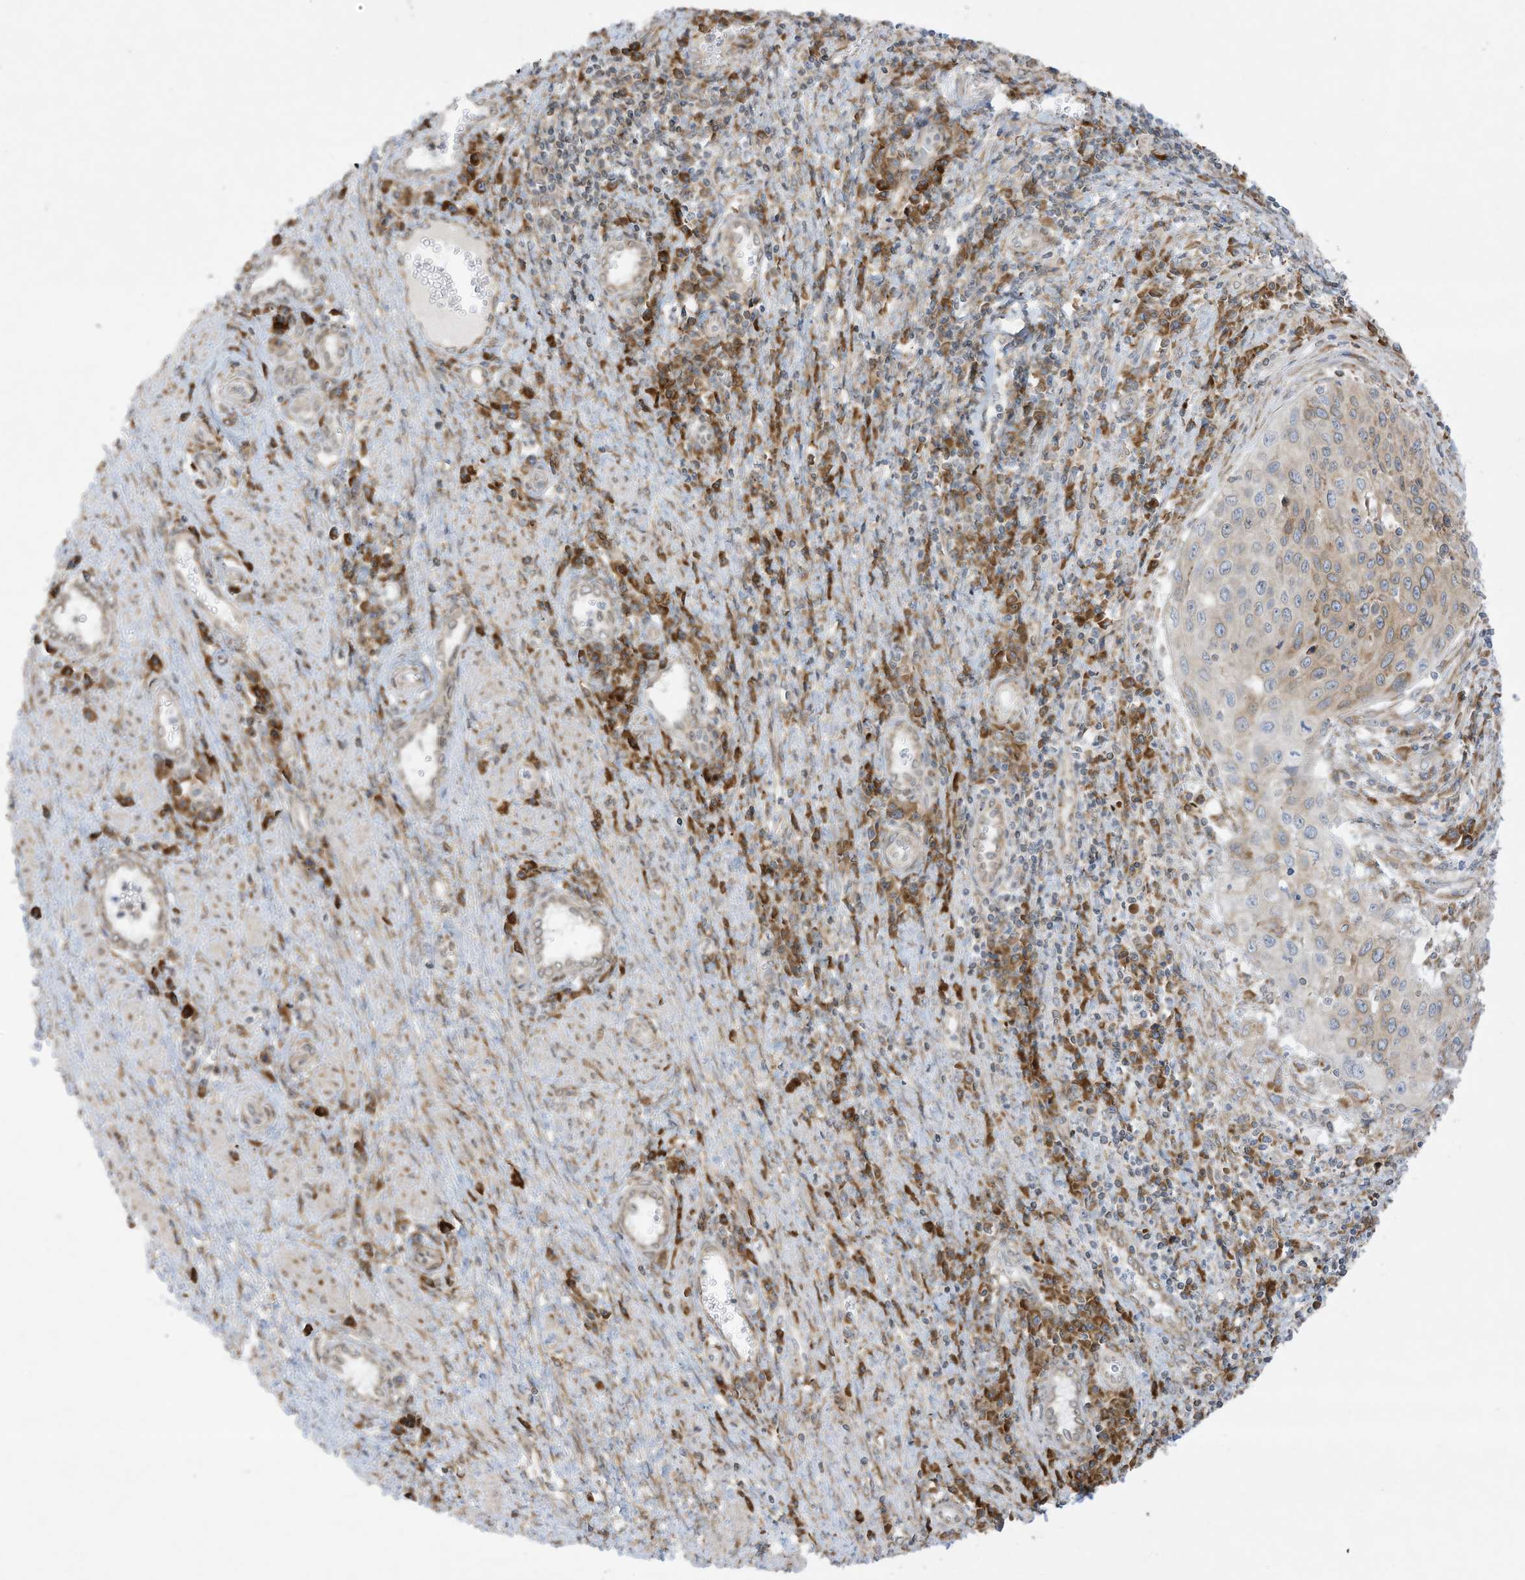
{"staining": {"intensity": "weak", "quantity": "<25%", "location": "cytoplasmic/membranous"}, "tissue": "cervical cancer", "cell_type": "Tumor cells", "image_type": "cancer", "snomed": [{"axis": "morphology", "description": "Squamous cell carcinoma, NOS"}, {"axis": "topography", "description": "Cervix"}], "caption": "Histopathology image shows no protein expression in tumor cells of squamous cell carcinoma (cervical) tissue.", "gene": "PTK6", "patient": {"sex": "female", "age": 32}}